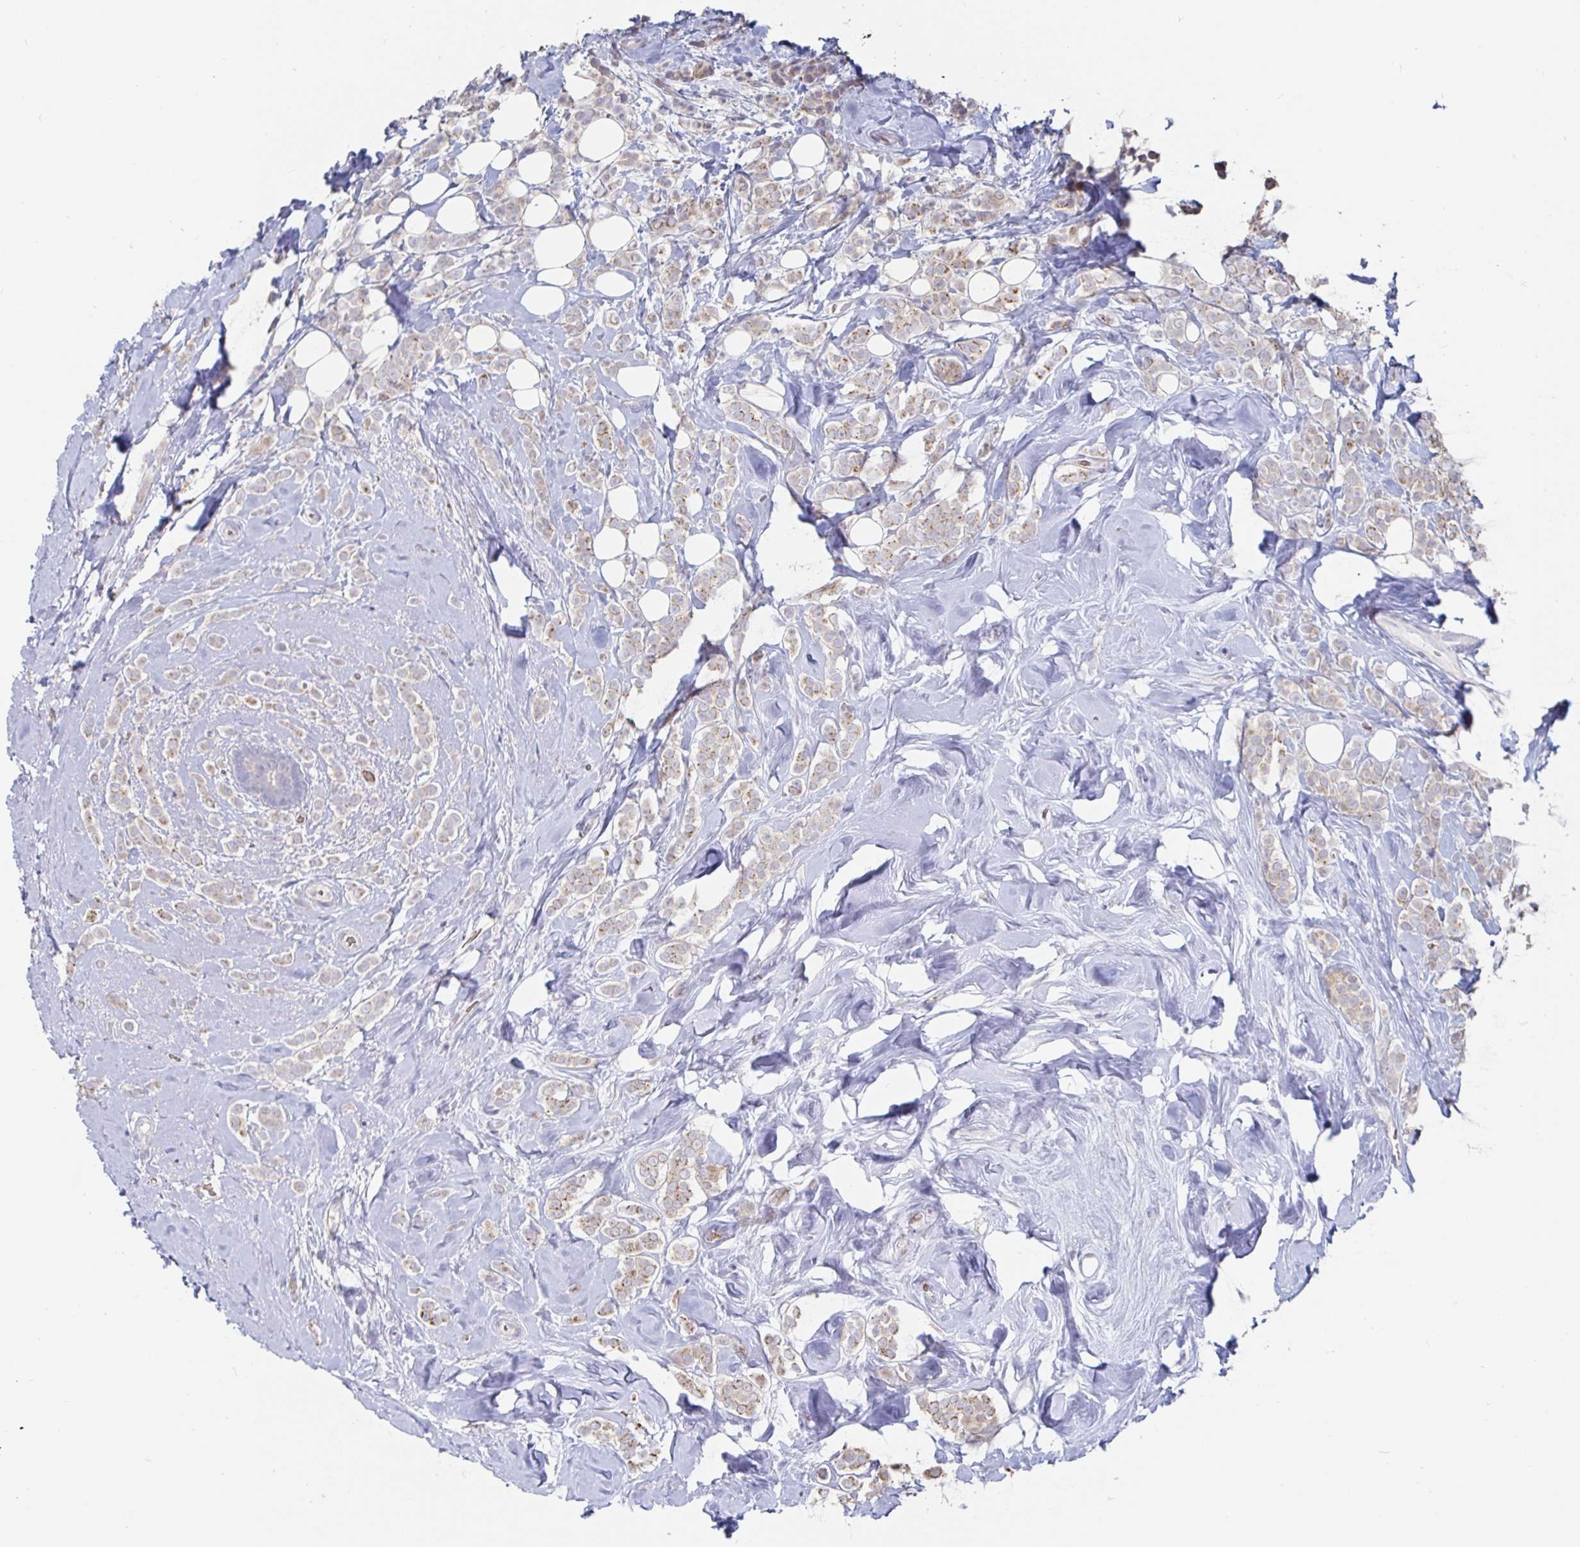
{"staining": {"intensity": "weak", "quantity": "<25%", "location": "cytoplasmic/membranous"}, "tissue": "breast cancer", "cell_type": "Tumor cells", "image_type": "cancer", "snomed": [{"axis": "morphology", "description": "Lobular carcinoma"}, {"axis": "topography", "description": "Breast"}], "caption": "A micrograph of human breast cancer (lobular carcinoma) is negative for staining in tumor cells. The staining was performed using DAB to visualize the protein expression in brown, while the nuclei were stained in blue with hematoxylin (Magnification: 20x).", "gene": "SPPL3", "patient": {"sex": "female", "age": 49}}